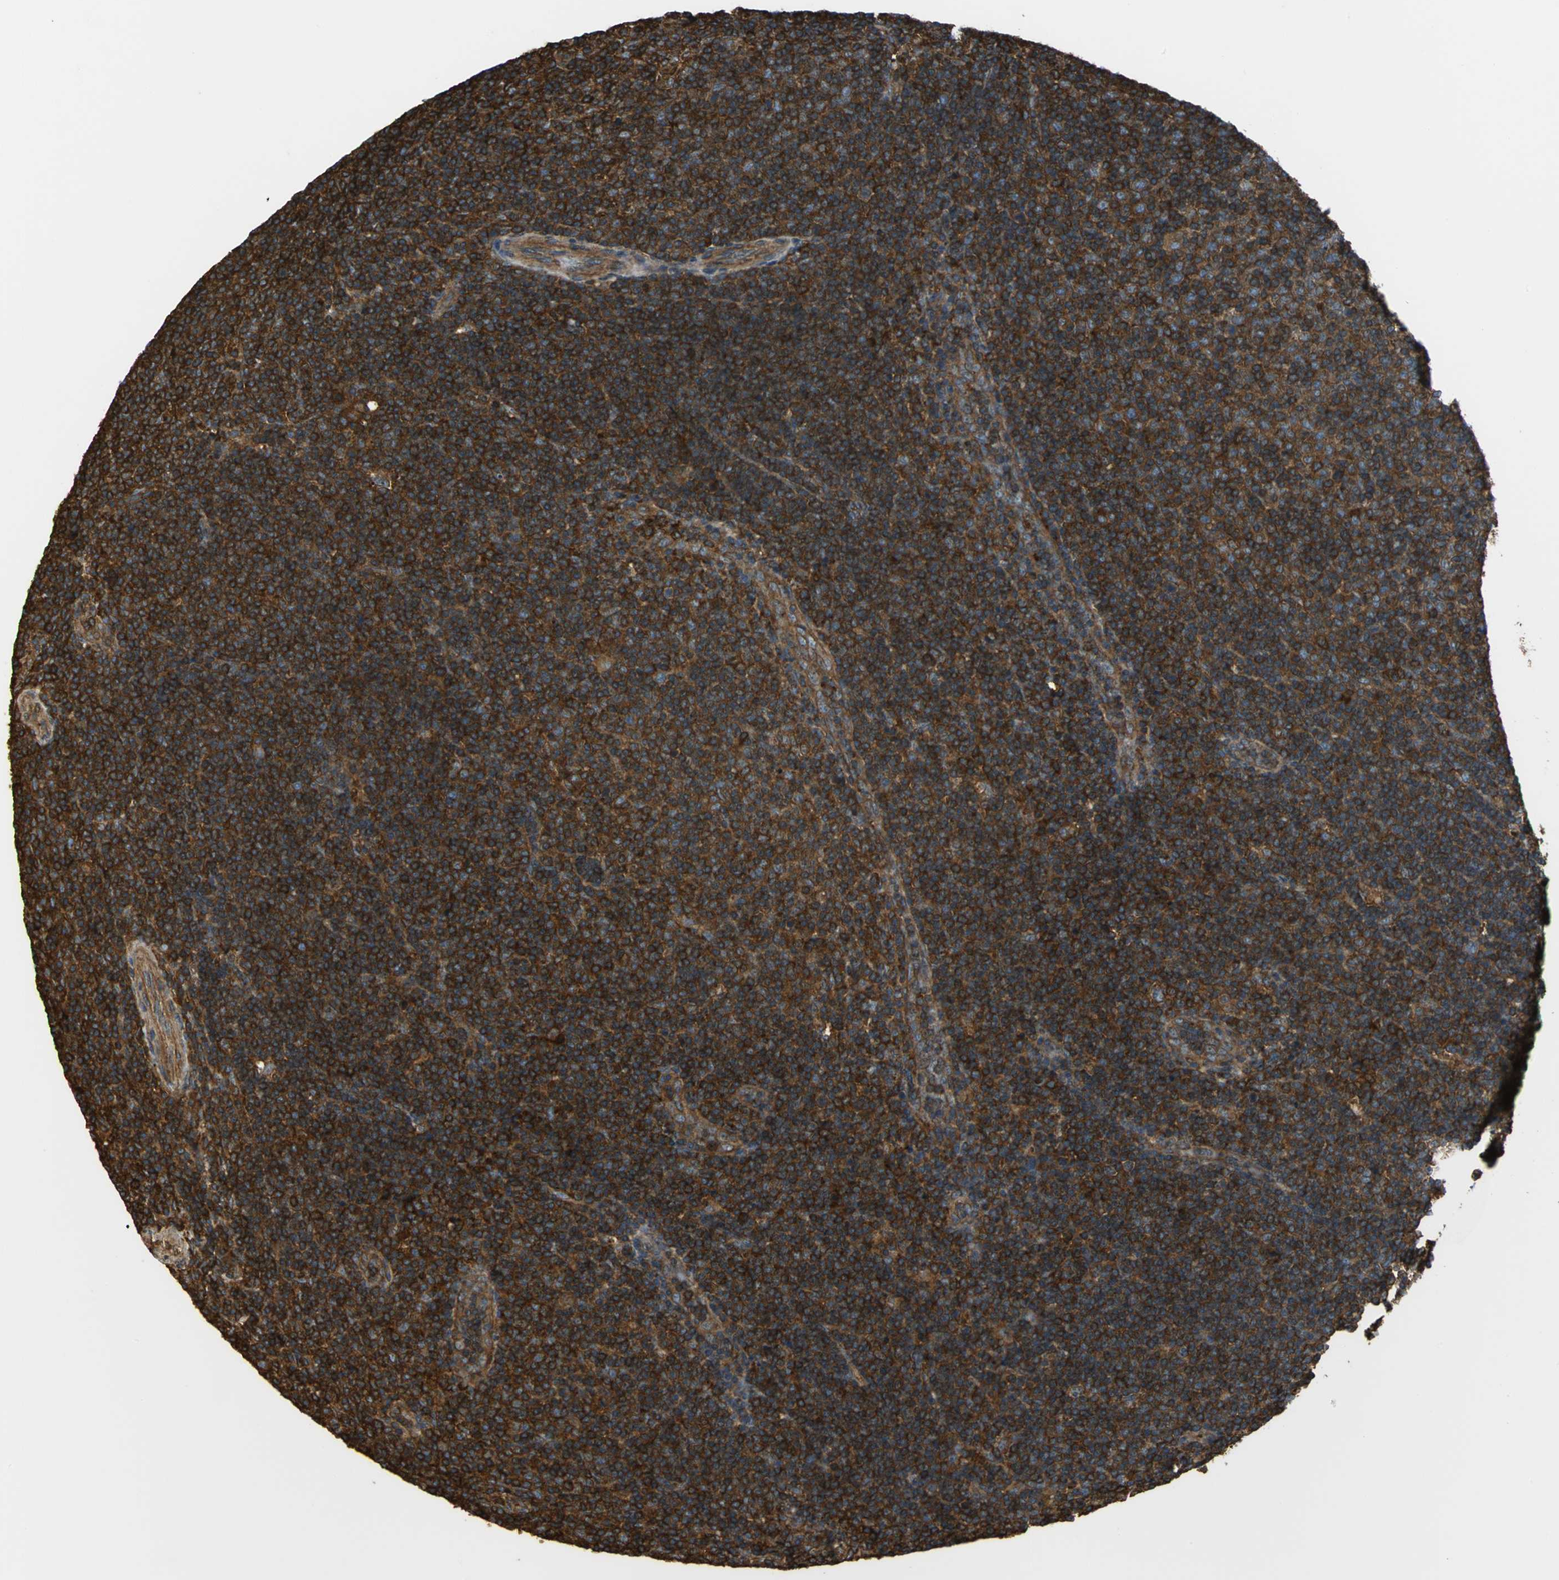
{"staining": {"intensity": "strong", "quantity": ">75%", "location": "cytoplasmic/membranous"}, "tissue": "lymphoma", "cell_type": "Tumor cells", "image_type": "cancer", "snomed": [{"axis": "morphology", "description": "Malignant lymphoma, non-Hodgkin's type, Low grade"}, {"axis": "topography", "description": "Lymph node"}], "caption": "Malignant lymphoma, non-Hodgkin's type (low-grade) tissue exhibits strong cytoplasmic/membranous expression in about >75% of tumor cells (DAB (3,3'-diaminobenzidine) IHC, brown staining for protein, blue staining for nuclei).", "gene": "TLN1", "patient": {"sex": "male", "age": 70}}